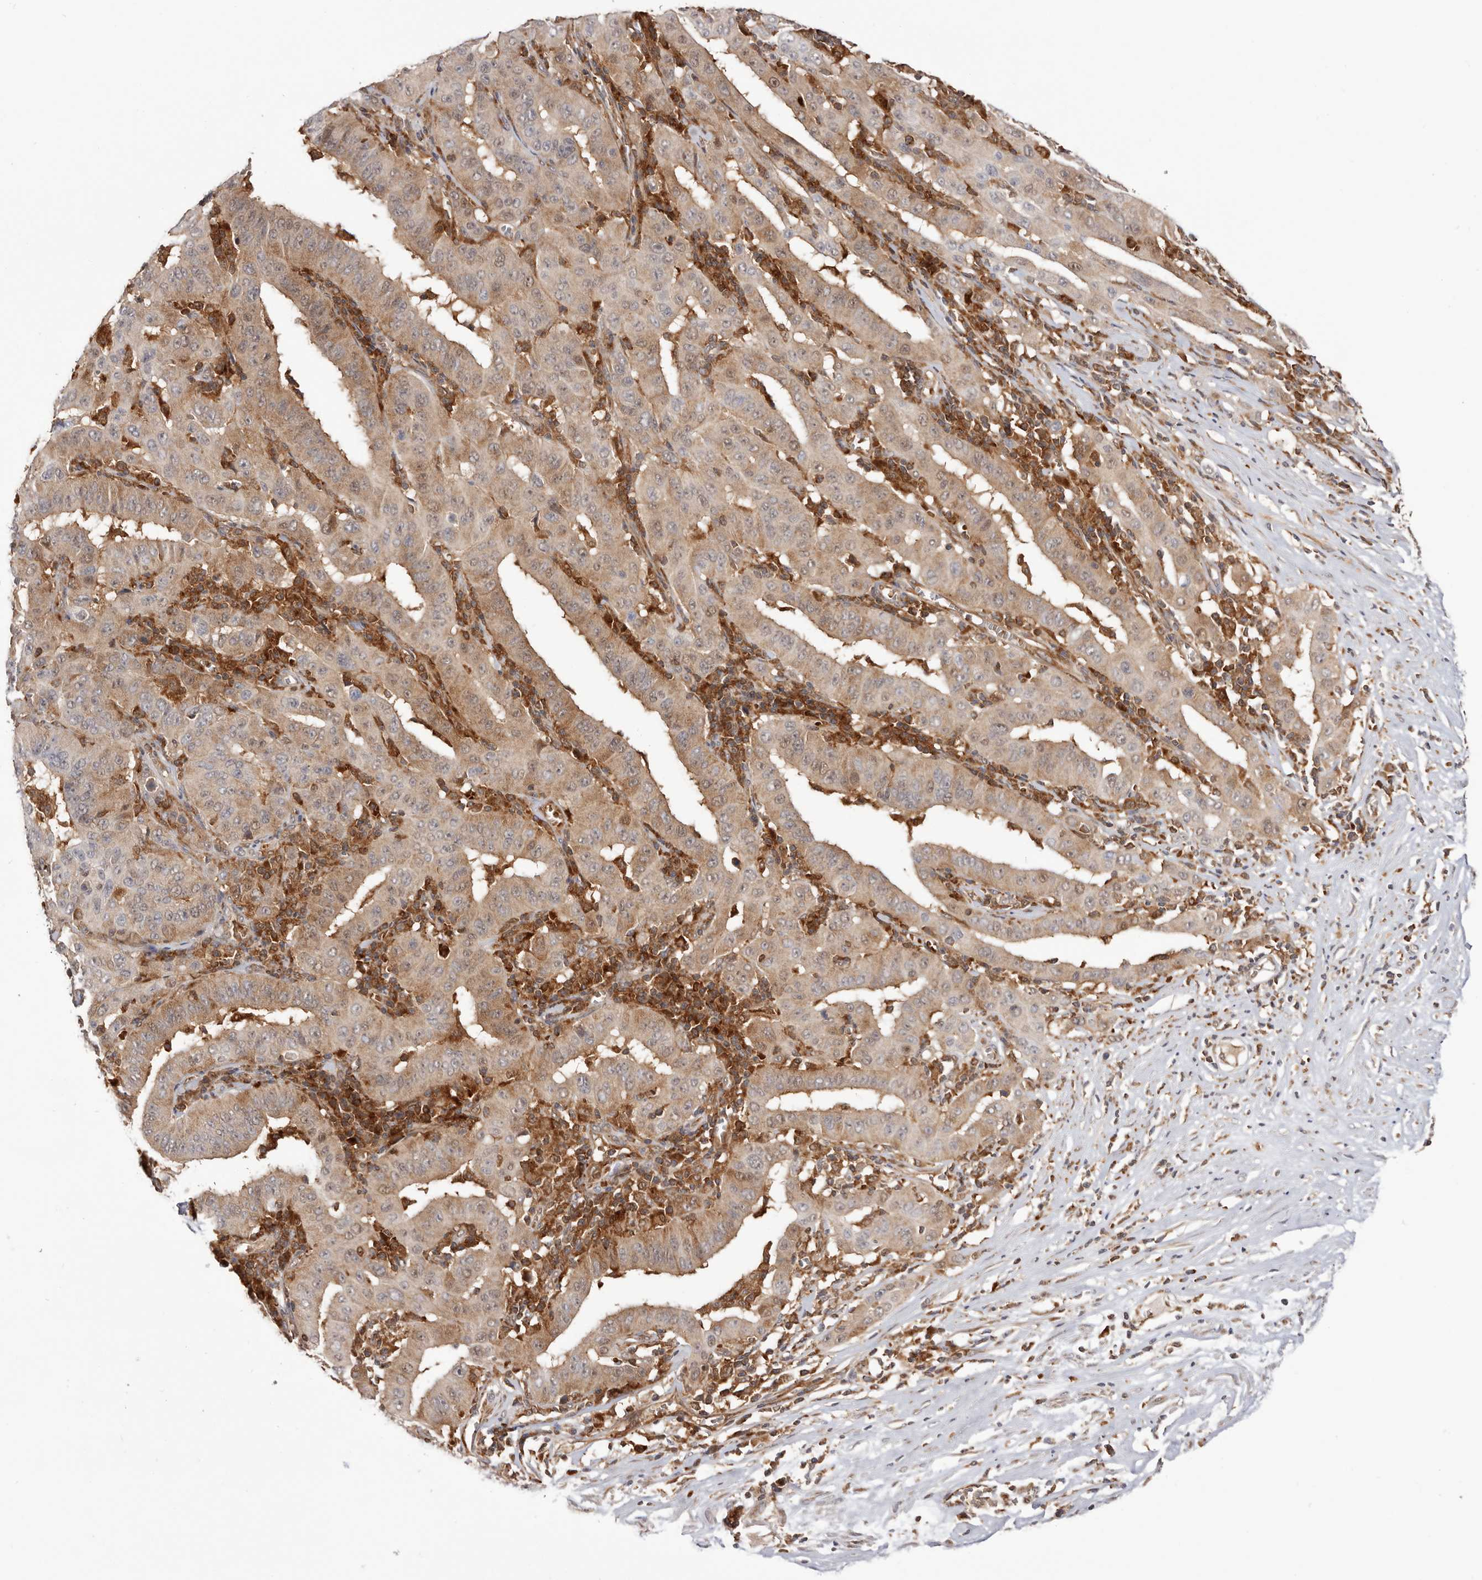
{"staining": {"intensity": "weak", "quantity": ">75%", "location": "cytoplasmic/membranous"}, "tissue": "pancreatic cancer", "cell_type": "Tumor cells", "image_type": "cancer", "snomed": [{"axis": "morphology", "description": "Adenocarcinoma, NOS"}, {"axis": "topography", "description": "Pancreas"}], "caption": "Weak cytoplasmic/membranous expression is identified in about >75% of tumor cells in pancreatic adenocarcinoma.", "gene": "RNF213", "patient": {"sex": "male", "age": 63}}